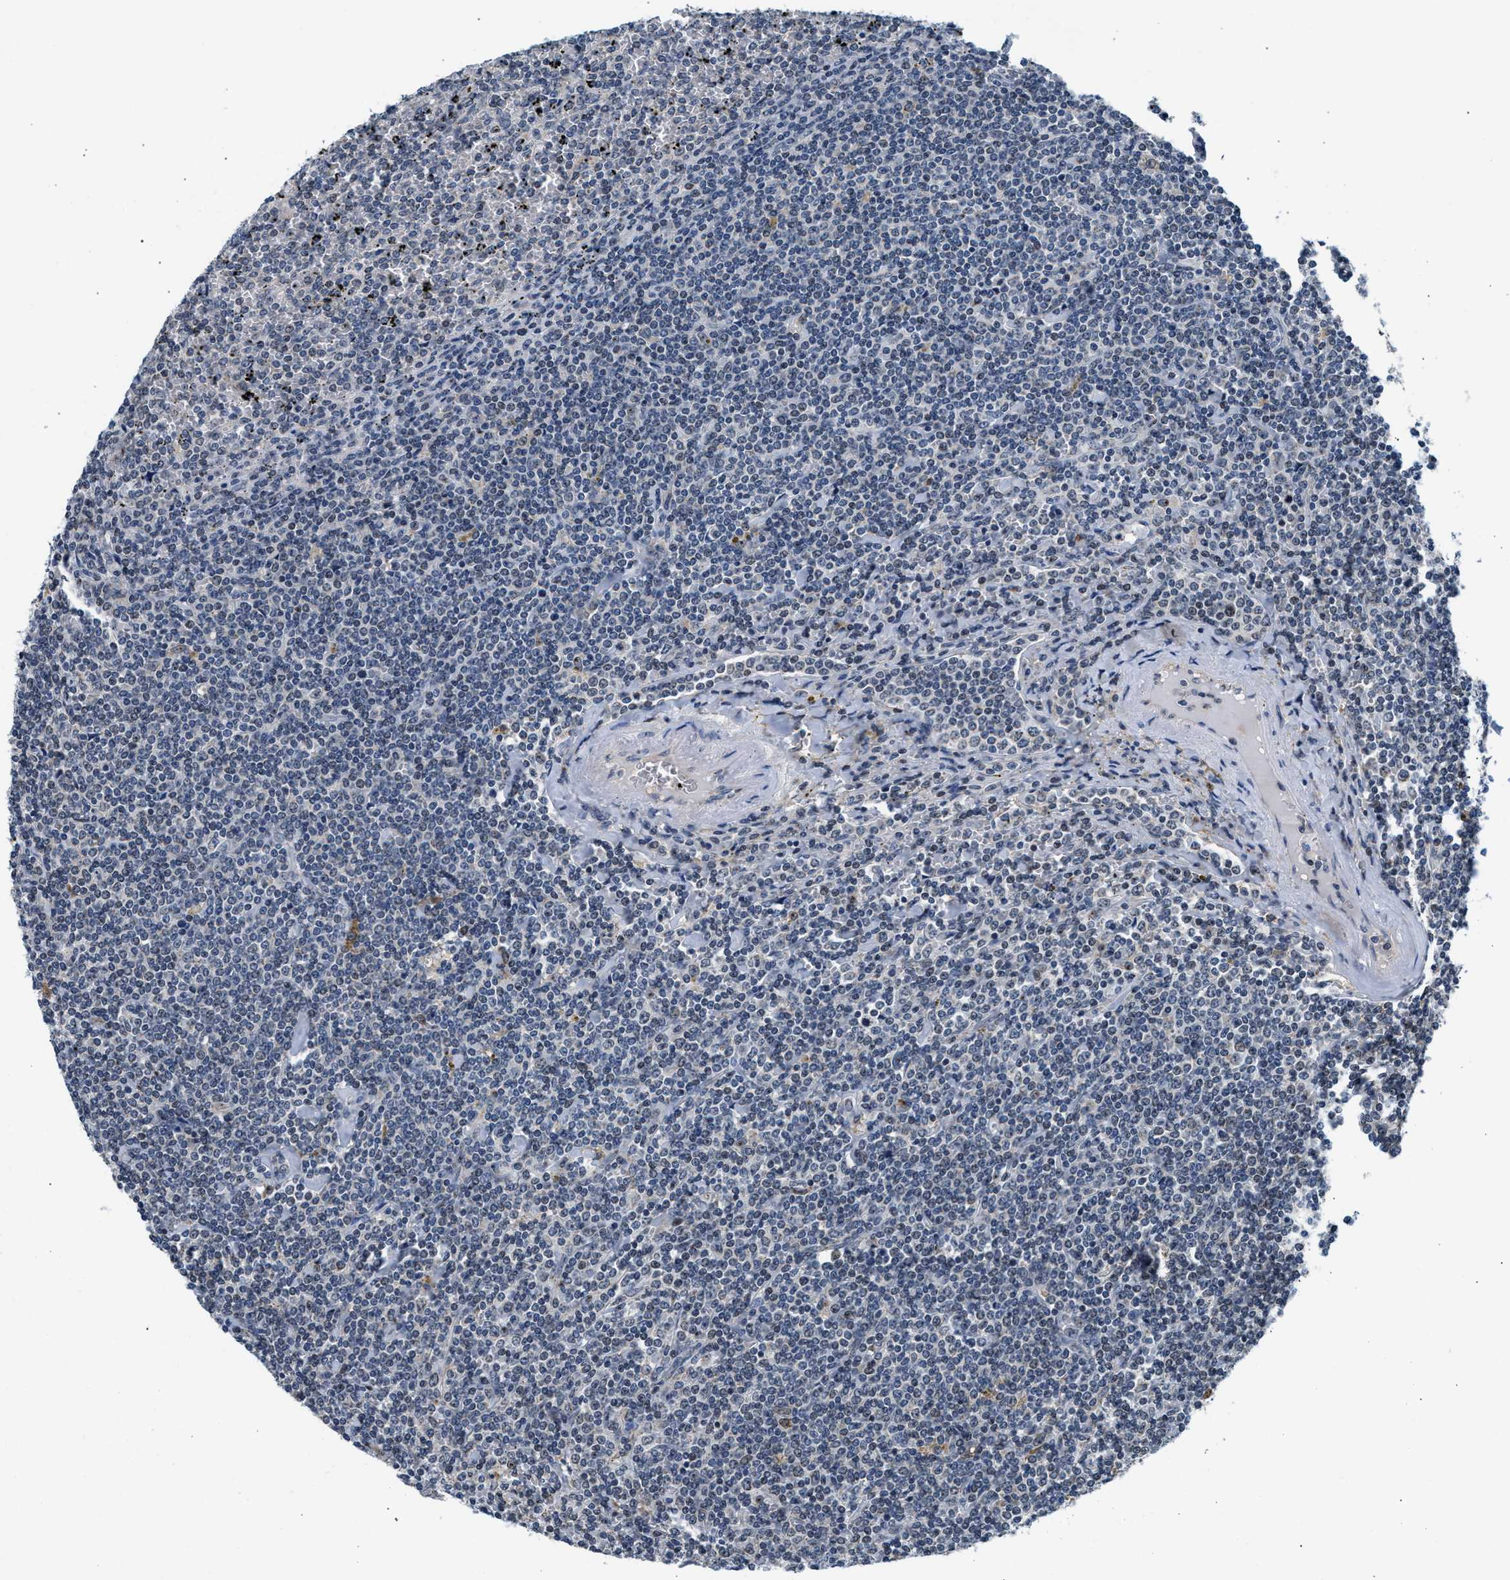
{"staining": {"intensity": "negative", "quantity": "none", "location": "none"}, "tissue": "lymphoma", "cell_type": "Tumor cells", "image_type": "cancer", "snomed": [{"axis": "morphology", "description": "Malignant lymphoma, non-Hodgkin's type, Low grade"}, {"axis": "topography", "description": "Spleen"}], "caption": "Lymphoma was stained to show a protein in brown. There is no significant staining in tumor cells.", "gene": "KCNMB2", "patient": {"sex": "female", "age": 19}}